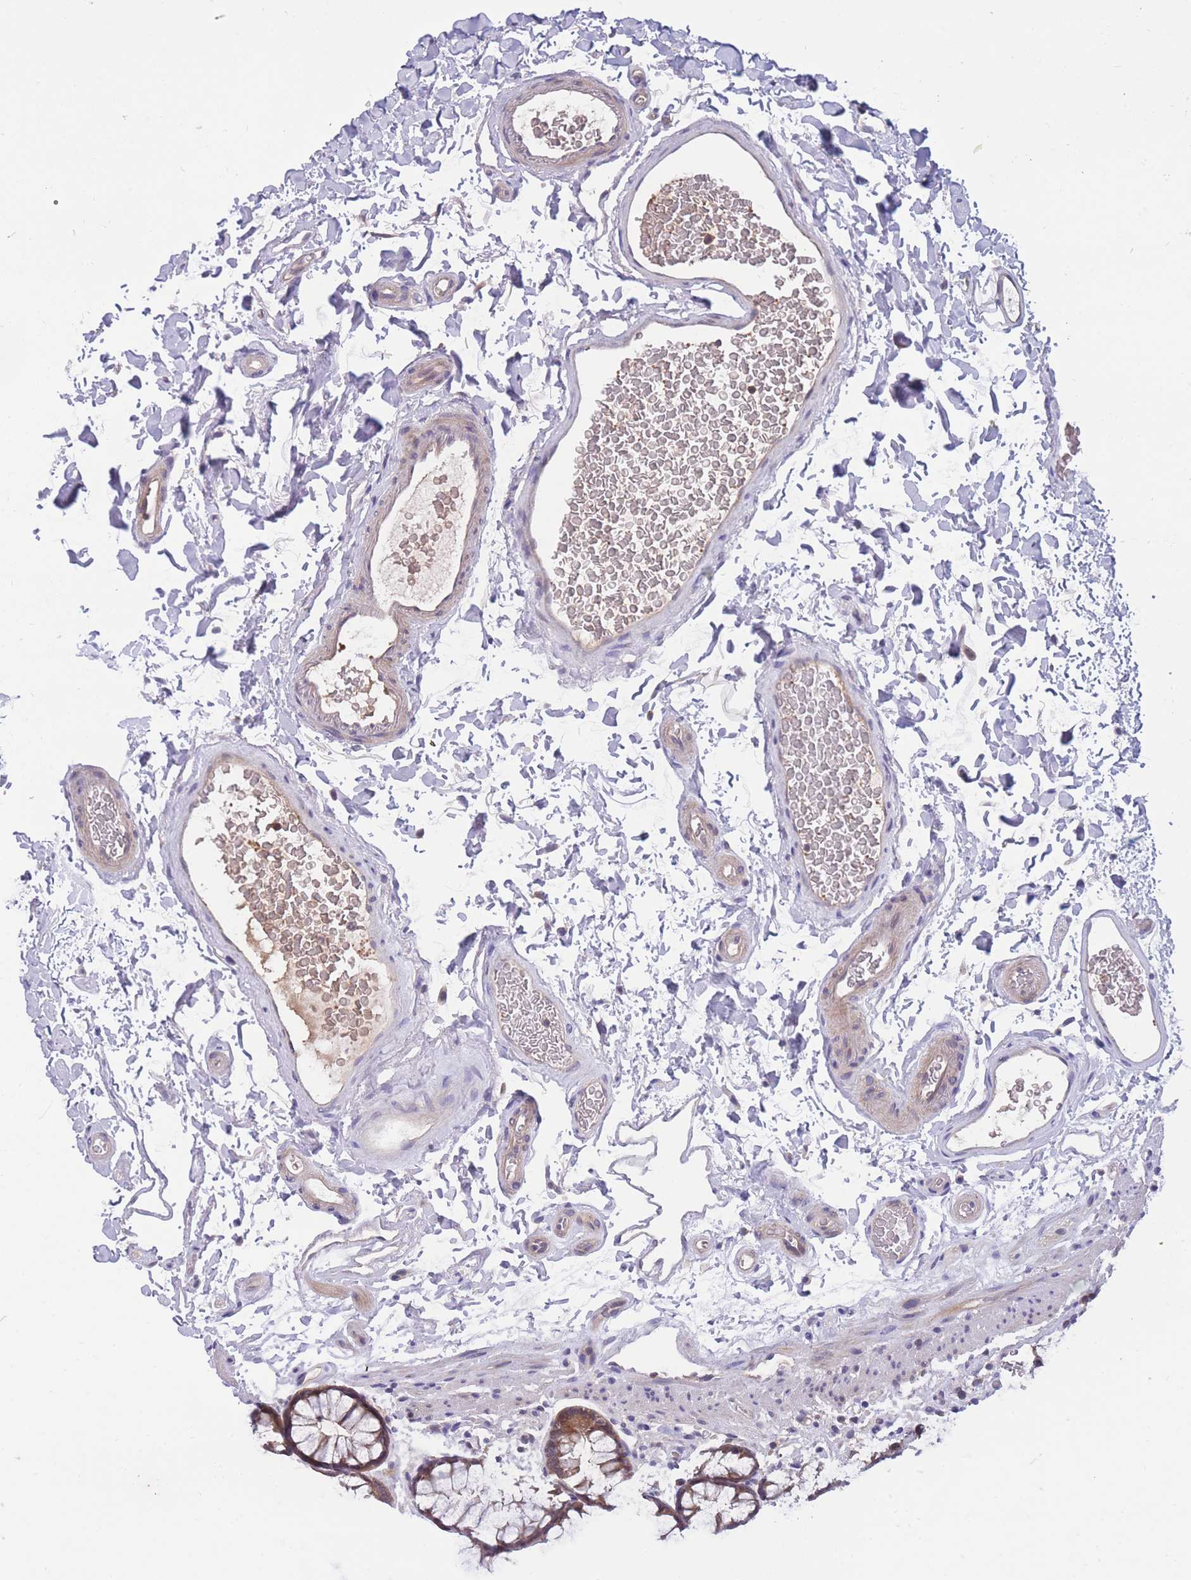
{"staining": {"intensity": "moderate", "quantity": "25%-75%", "location": "cytoplasmic/membranous"}, "tissue": "colon", "cell_type": "Endothelial cells", "image_type": "normal", "snomed": [{"axis": "morphology", "description": "Normal tissue, NOS"}, {"axis": "topography", "description": "Colon"}], "caption": "A high-resolution photomicrograph shows IHC staining of unremarkable colon, which displays moderate cytoplasmic/membranous positivity in about 25%-75% of endothelial cells.", "gene": "UBE2NL", "patient": {"sex": "female", "age": 82}}